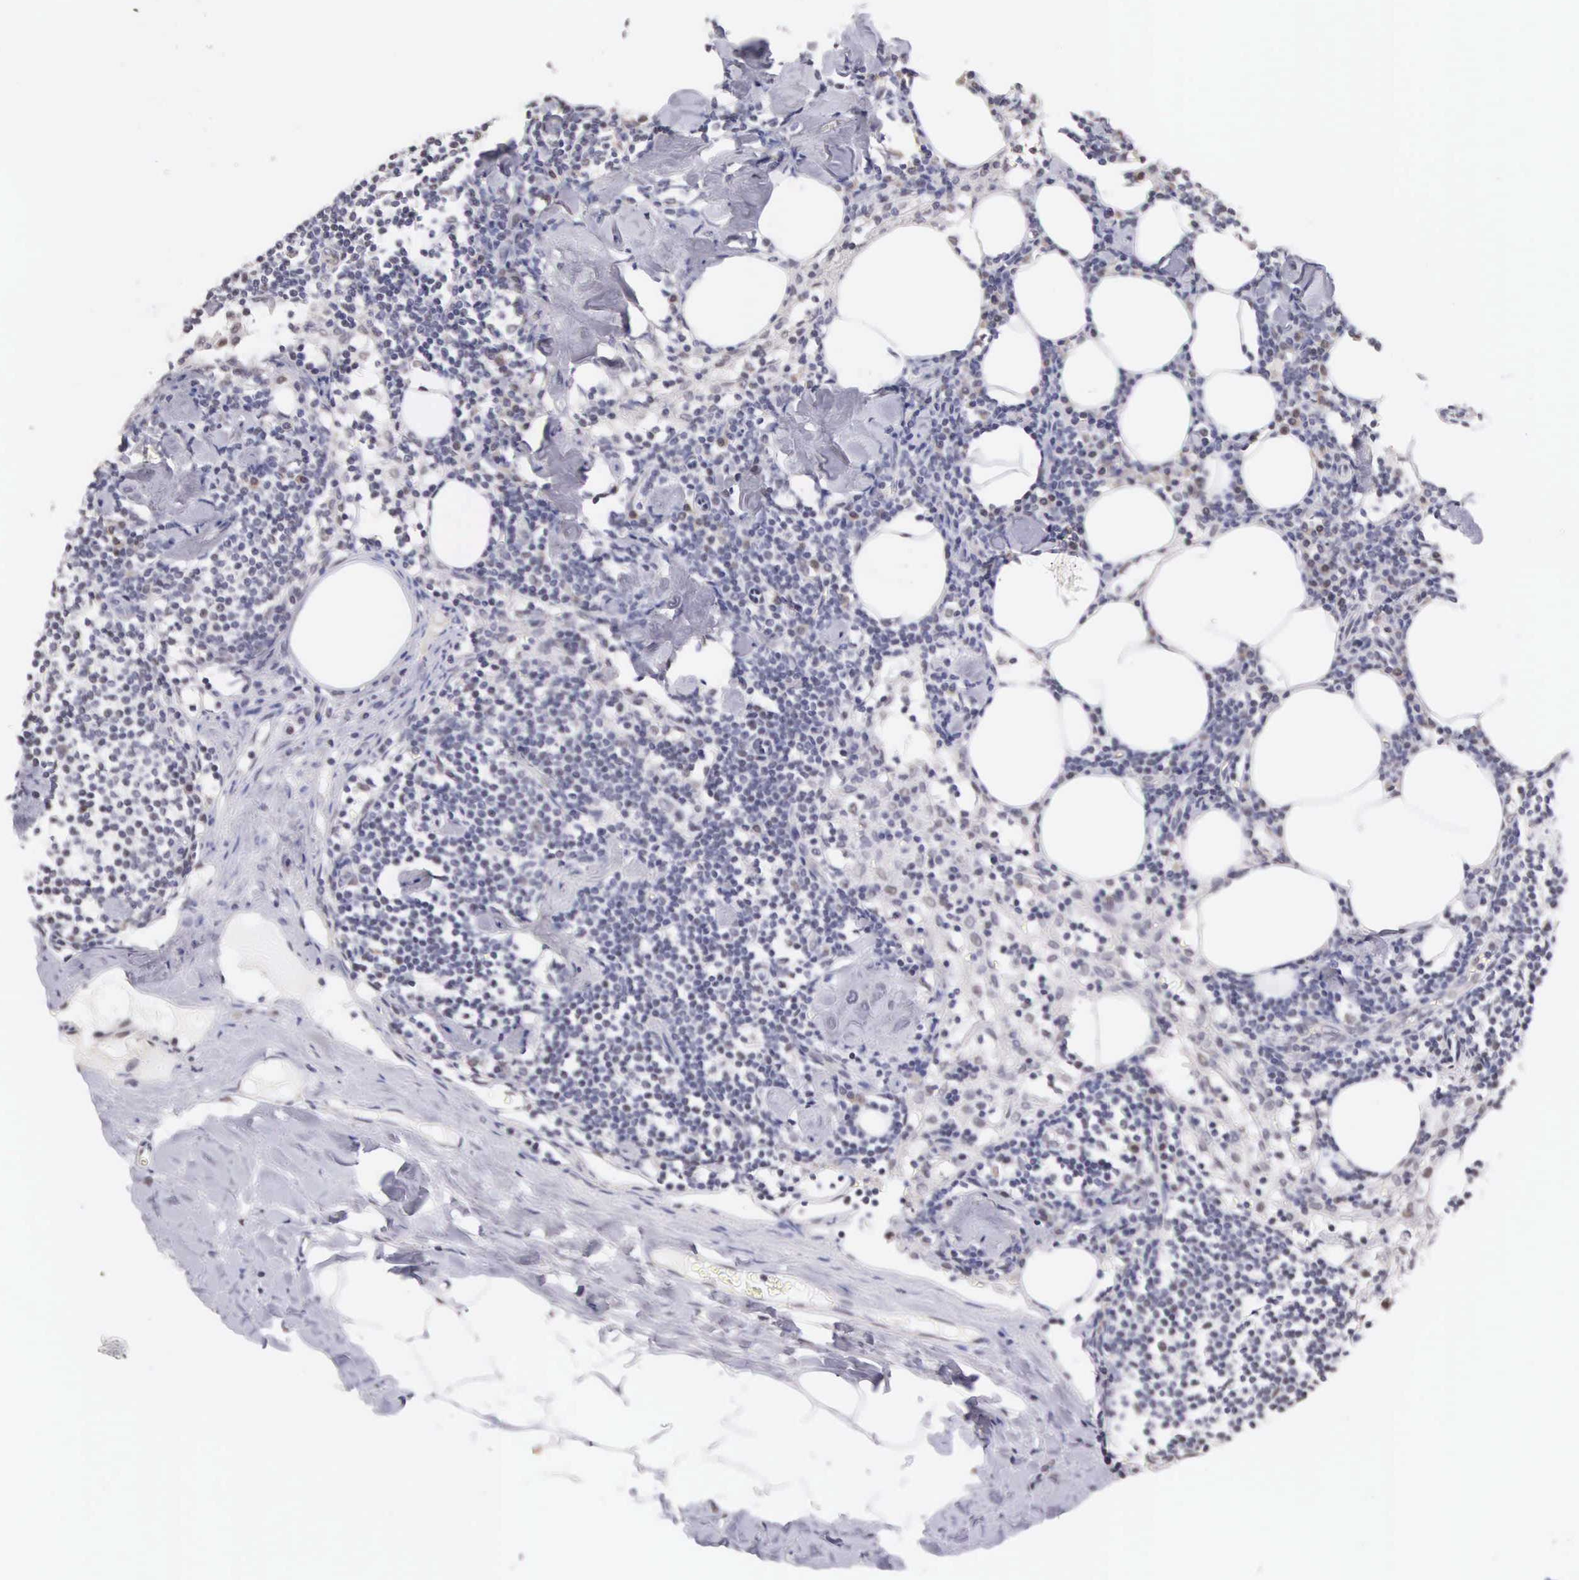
{"staining": {"intensity": "negative", "quantity": "none", "location": "none"}, "tissue": "lymph node", "cell_type": "Germinal center cells", "image_type": "normal", "snomed": [{"axis": "morphology", "description": "Normal tissue, NOS"}, {"axis": "topography", "description": "Lymph node"}], "caption": "Immunohistochemical staining of normal human lymph node reveals no significant staining in germinal center cells.", "gene": "HMGXB4", "patient": {"sex": "male", "age": 67}}